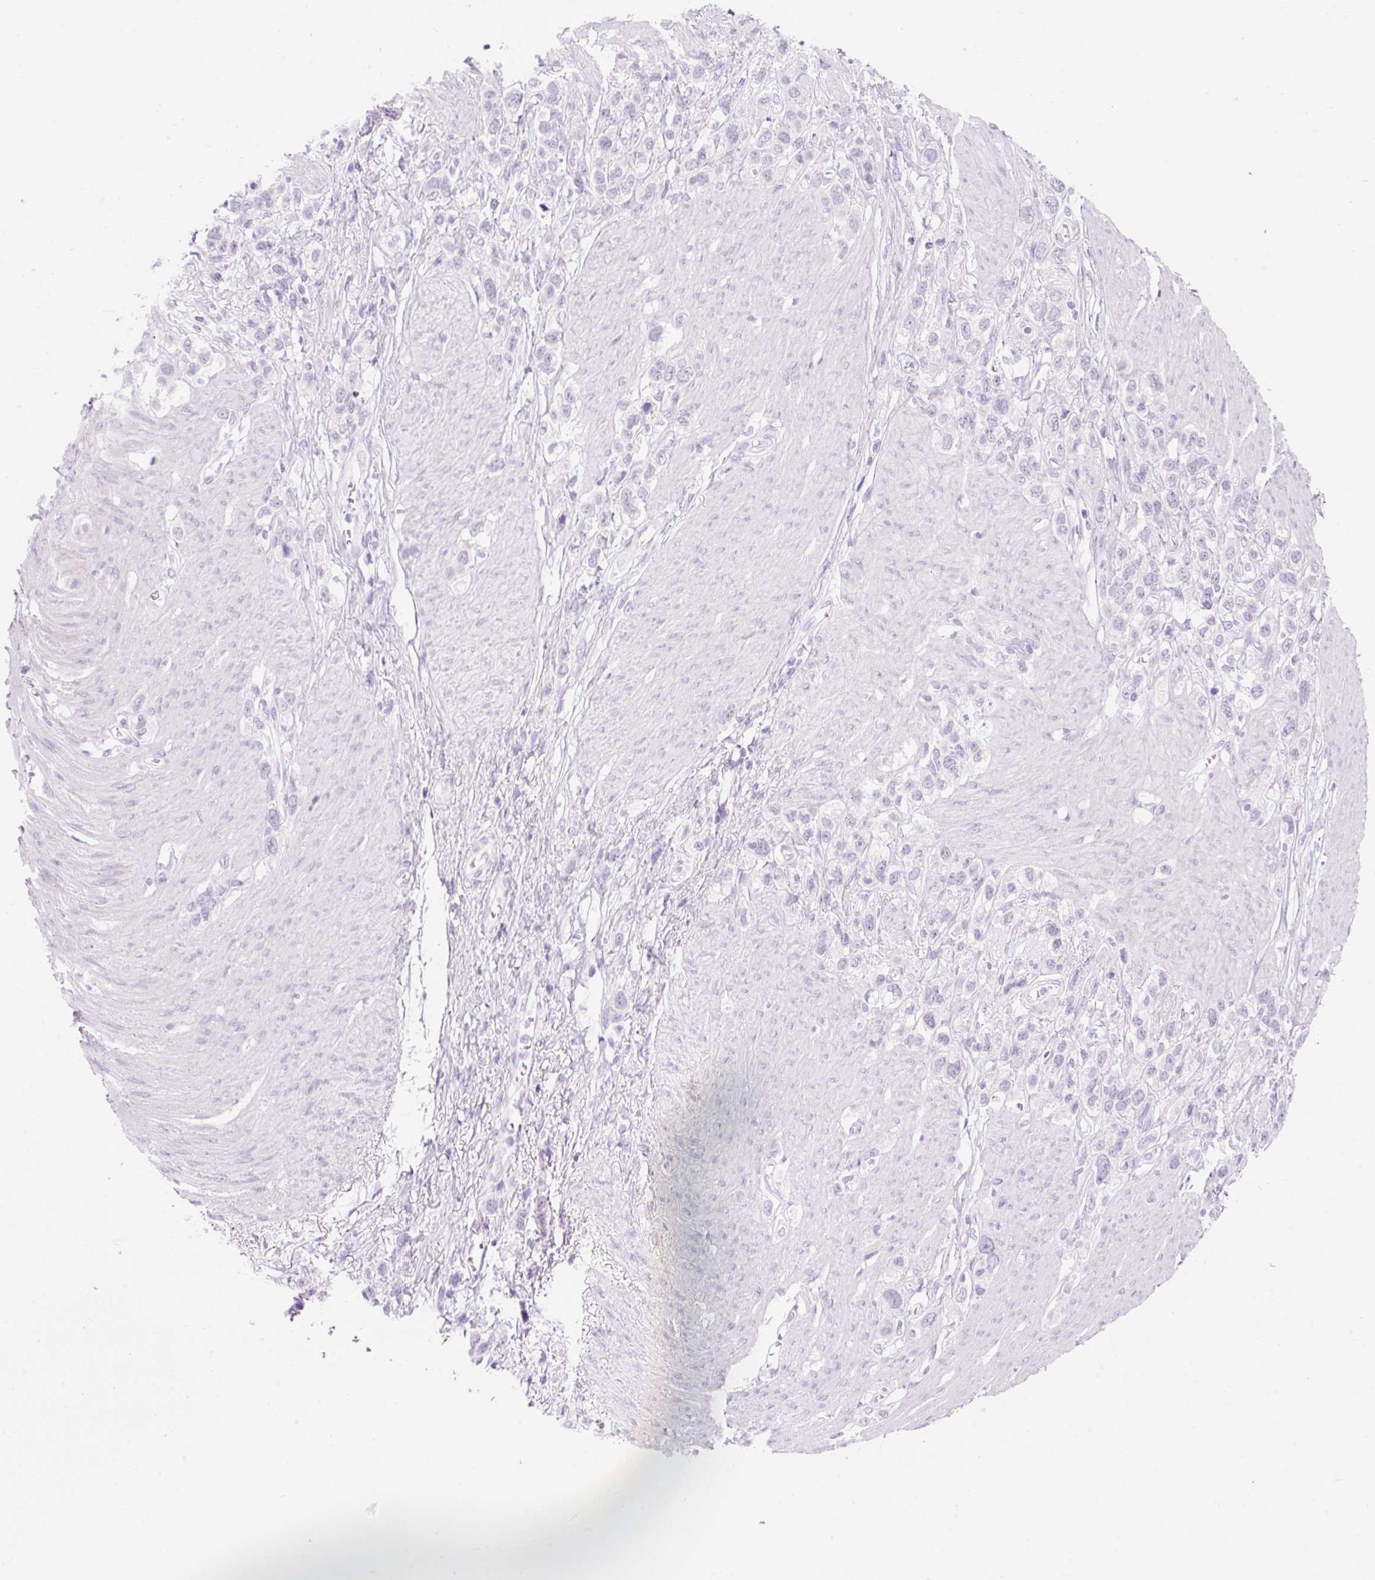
{"staining": {"intensity": "negative", "quantity": "none", "location": "none"}, "tissue": "stomach cancer", "cell_type": "Tumor cells", "image_type": "cancer", "snomed": [{"axis": "morphology", "description": "Adenocarcinoma, NOS"}, {"axis": "topography", "description": "Stomach"}], "caption": "Immunohistochemistry (IHC) photomicrograph of human stomach adenocarcinoma stained for a protein (brown), which exhibits no staining in tumor cells.", "gene": "ZNF121", "patient": {"sex": "female", "age": 65}}